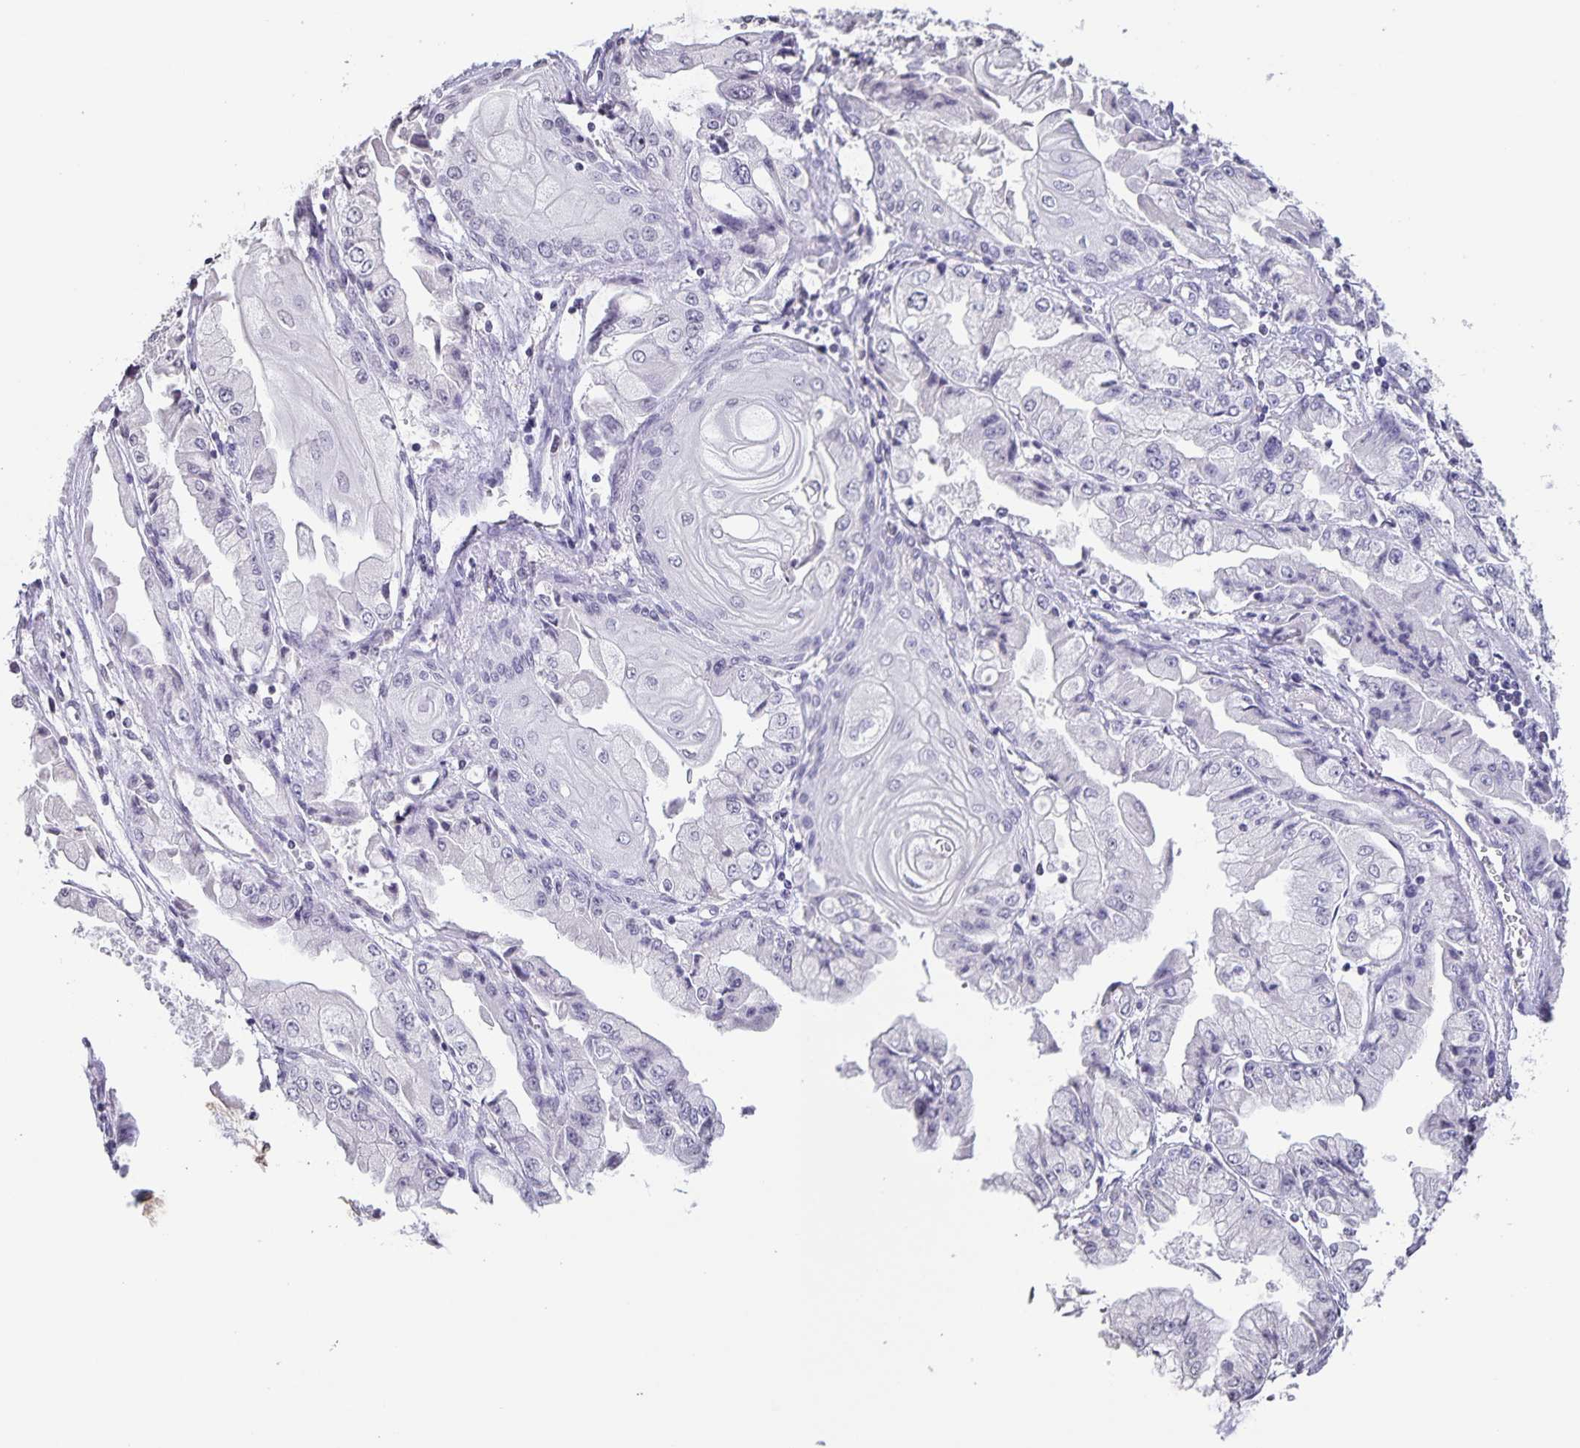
{"staining": {"intensity": "negative", "quantity": "none", "location": "none"}, "tissue": "stomach cancer", "cell_type": "Tumor cells", "image_type": "cancer", "snomed": [{"axis": "morphology", "description": "Adenocarcinoma, NOS"}, {"axis": "topography", "description": "Stomach, upper"}], "caption": "This is an IHC micrograph of stomach adenocarcinoma. There is no staining in tumor cells.", "gene": "AQP4", "patient": {"sex": "female", "age": 74}}